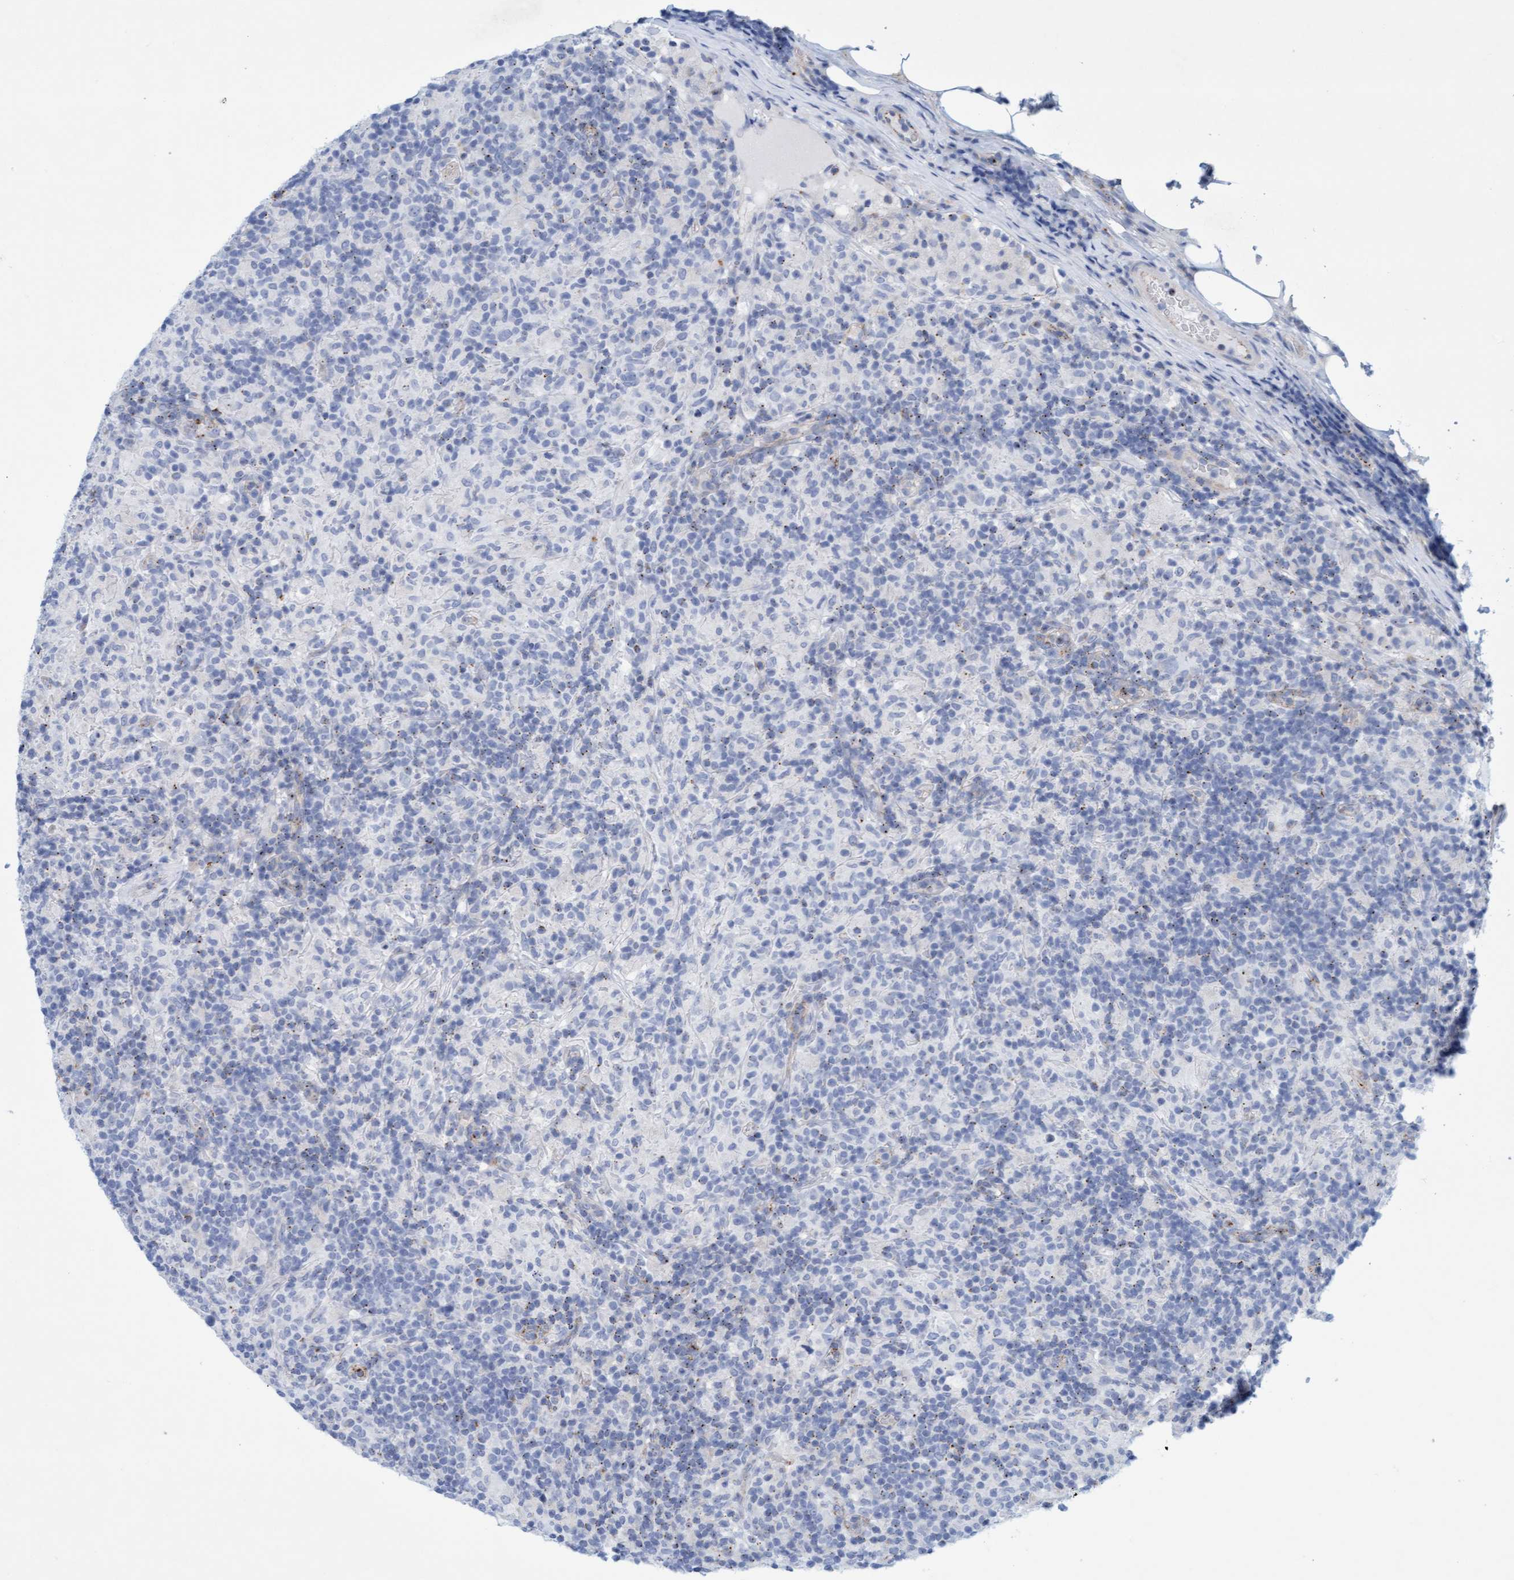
{"staining": {"intensity": "negative", "quantity": "none", "location": "none"}, "tissue": "lymphoma", "cell_type": "Tumor cells", "image_type": "cancer", "snomed": [{"axis": "morphology", "description": "Hodgkin's disease, NOS"}, {"axis": "topography", "description": "Lymph node"}], "caption": "High power microscopy histopathology image of an IHC photomicrograph of lymphoma, revealing no significant positivity in tumor cells.", "gene": "SGSH", "patient": {"sex": "male", "age": 70}}